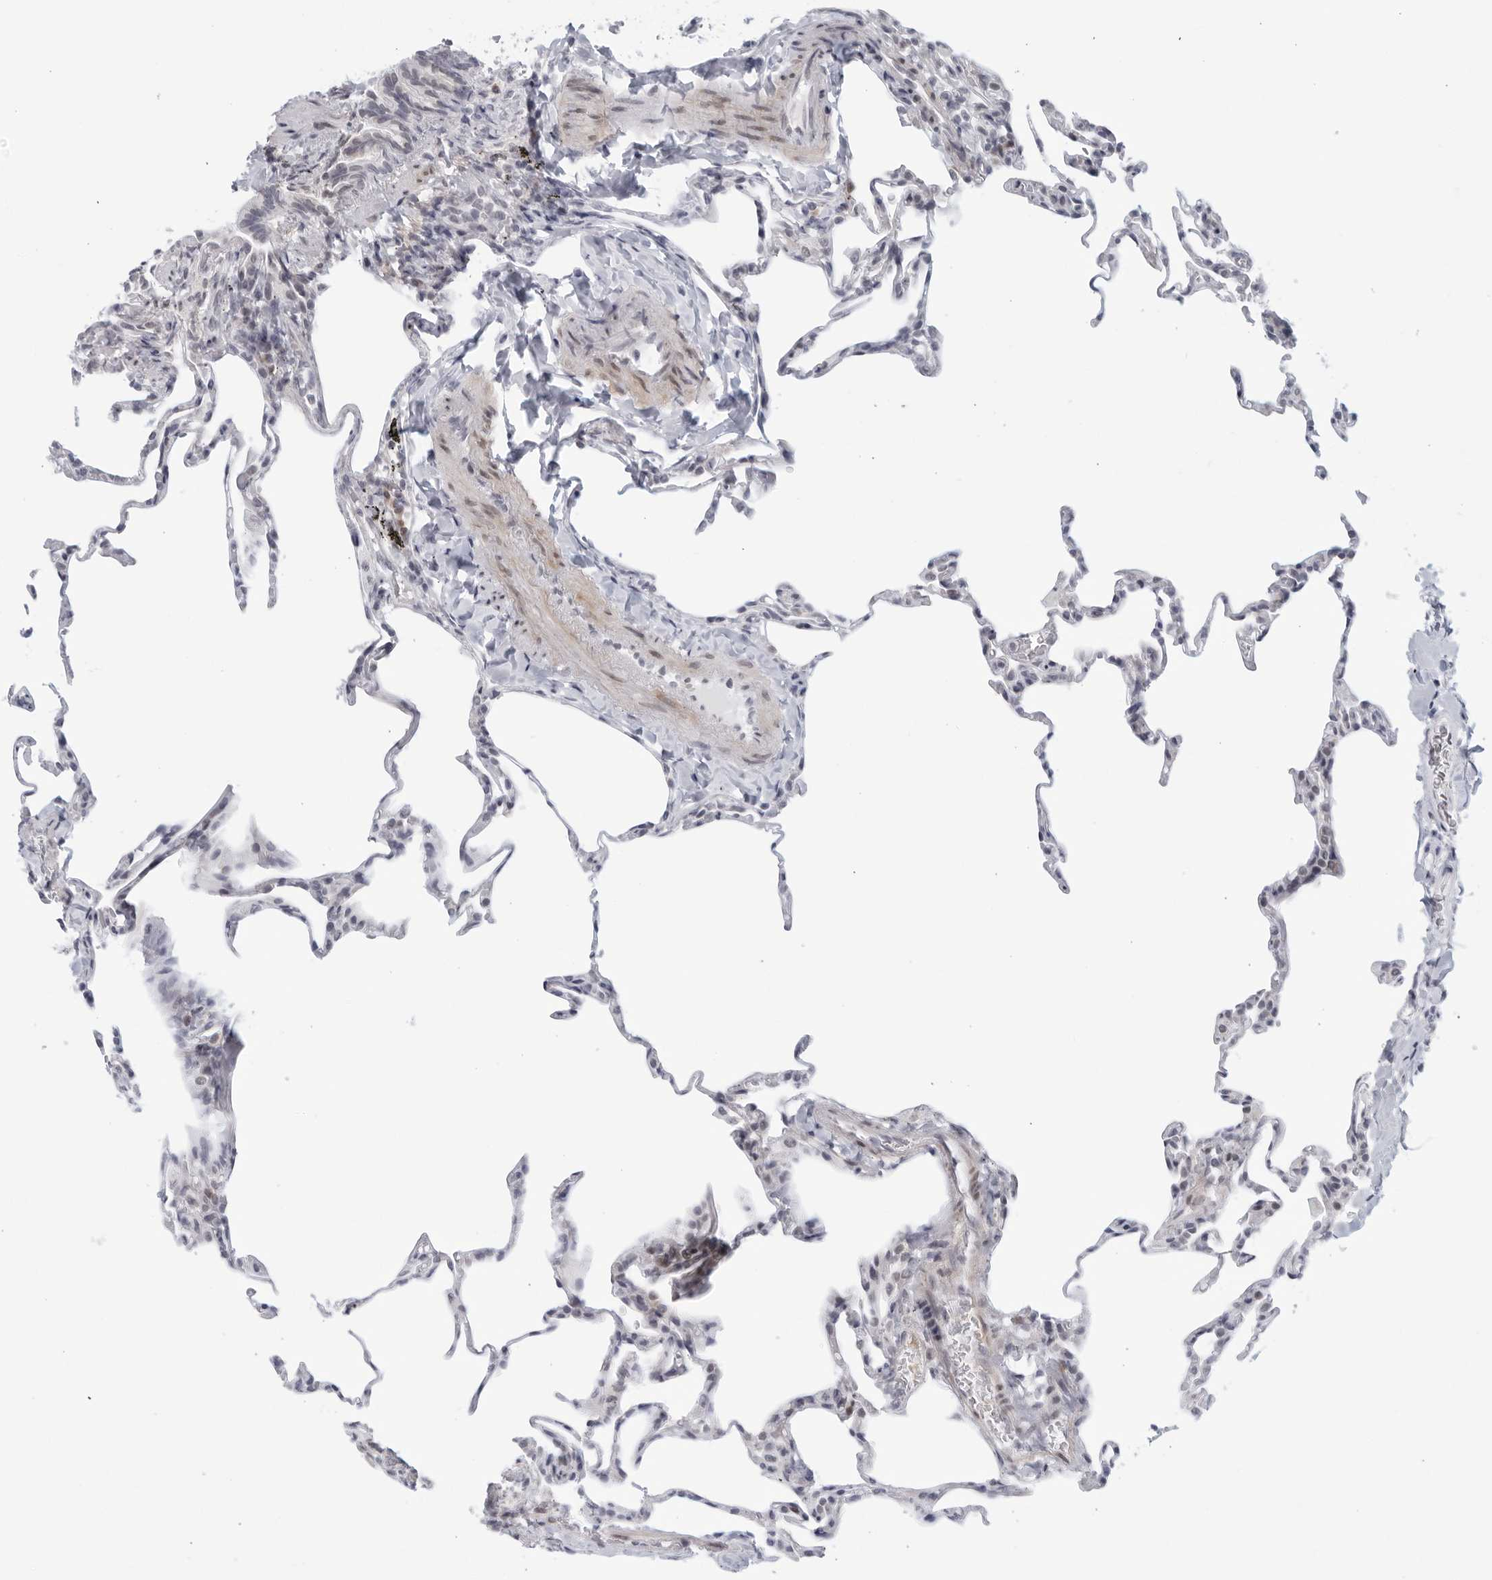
{"staining": {"intensity": "negative", "quantity": "none", "location": "none"}, "tissue": "lung", "cell_type": "Alveolar cells", "image_type": "normal", "snomed": [{"axis": "morphology", "description": "Normal tissue, NOS"}, {"axis": "topography", "description": "Lung"}], "caption": "This is an immunohistochemistry histopathology image of benign lung. There is no expression in alveolar cells.", "gene": "WDTC1", "patient": {"sex": "male", "age": 20}}